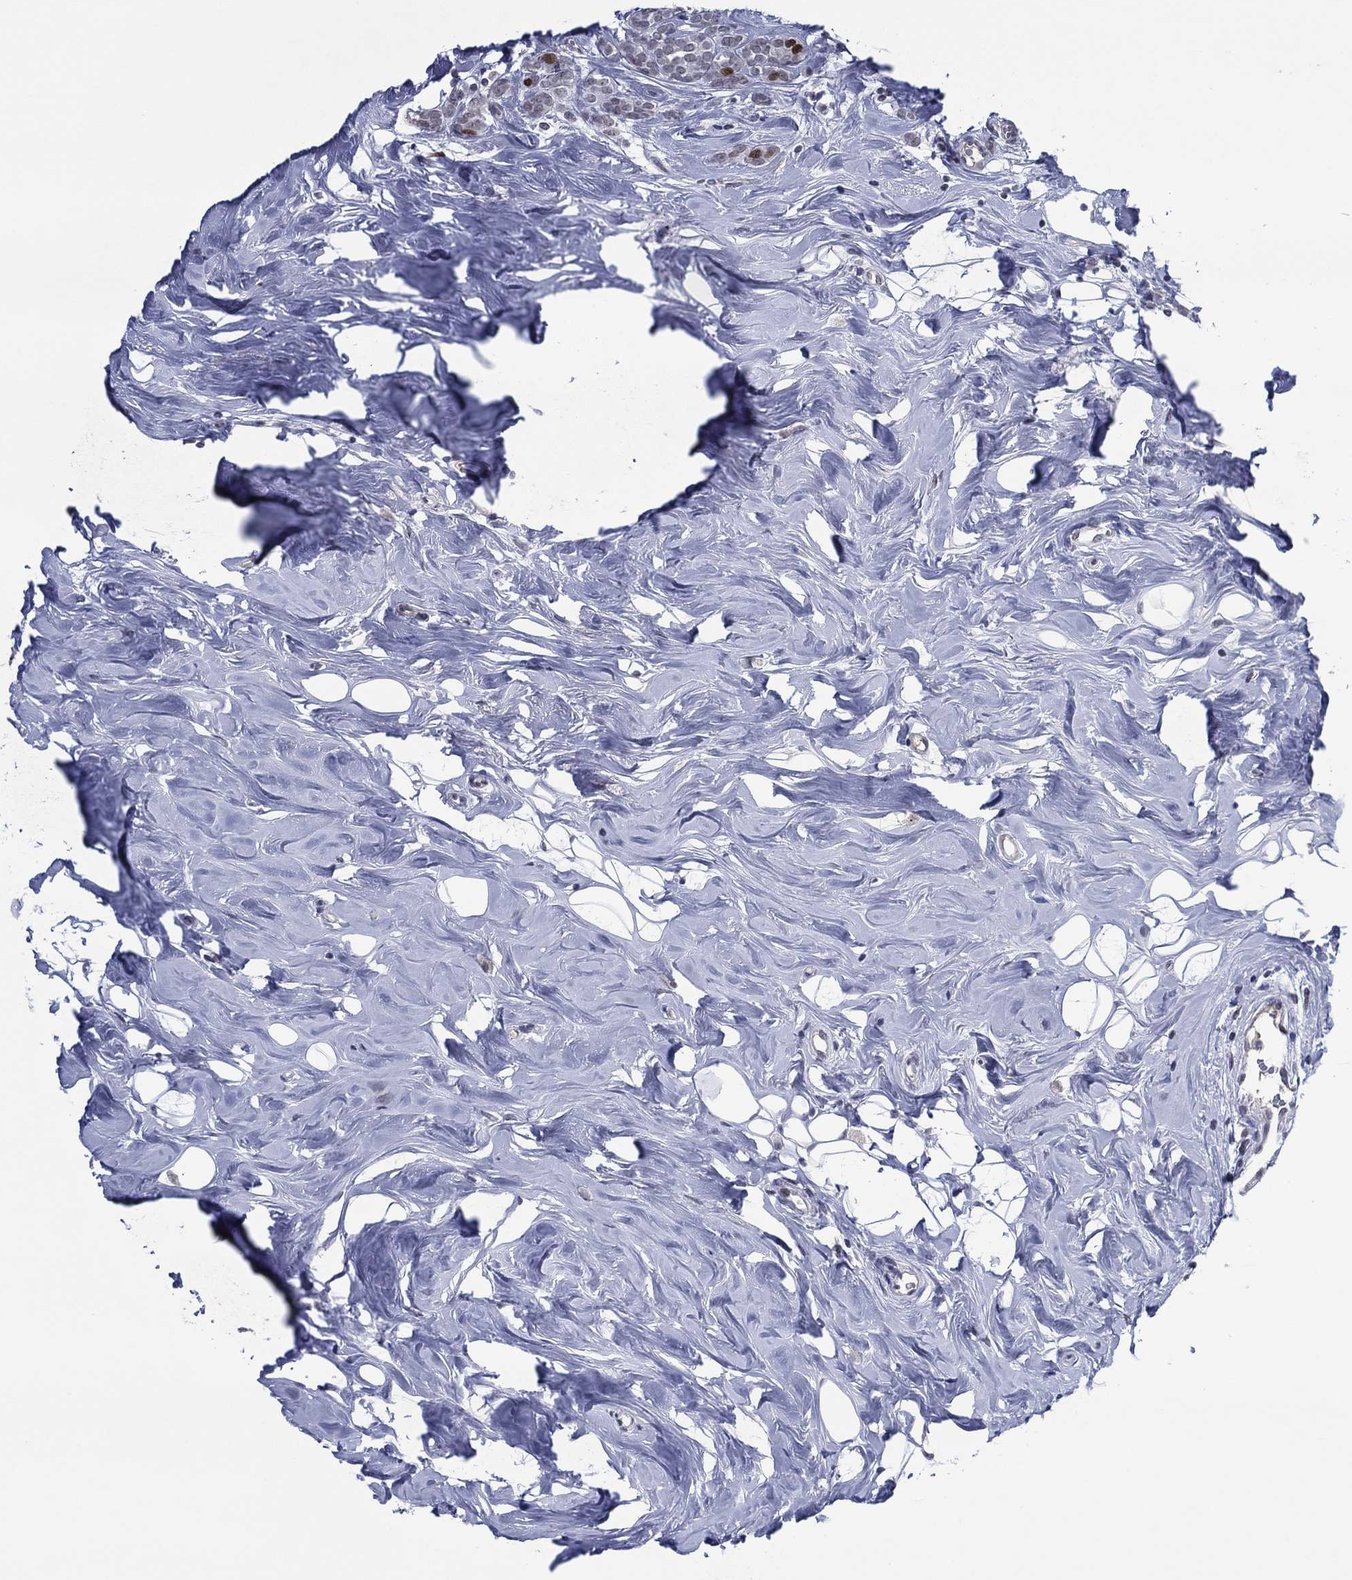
{"staining": {"intensity": "moderate", "quantity": "<25%", "location": "nuclear"}, "tissue": "breast cancer", "cell_type": "Tumor cells", "image_type": "cancer", "snomed": [{"axis": "morphology", "description": "Lobular carcinoma"}, {"axis": "topography", "description": "Breast"}], "caption": "The image demonstrates immunohistochemical staining of breast lobular carcinoma. There is moderate nuclear expression is appreciated in approximately <25% of tumor cells.", "gene": "GATA6", "patient": {"sex": "female", "age": 49}}